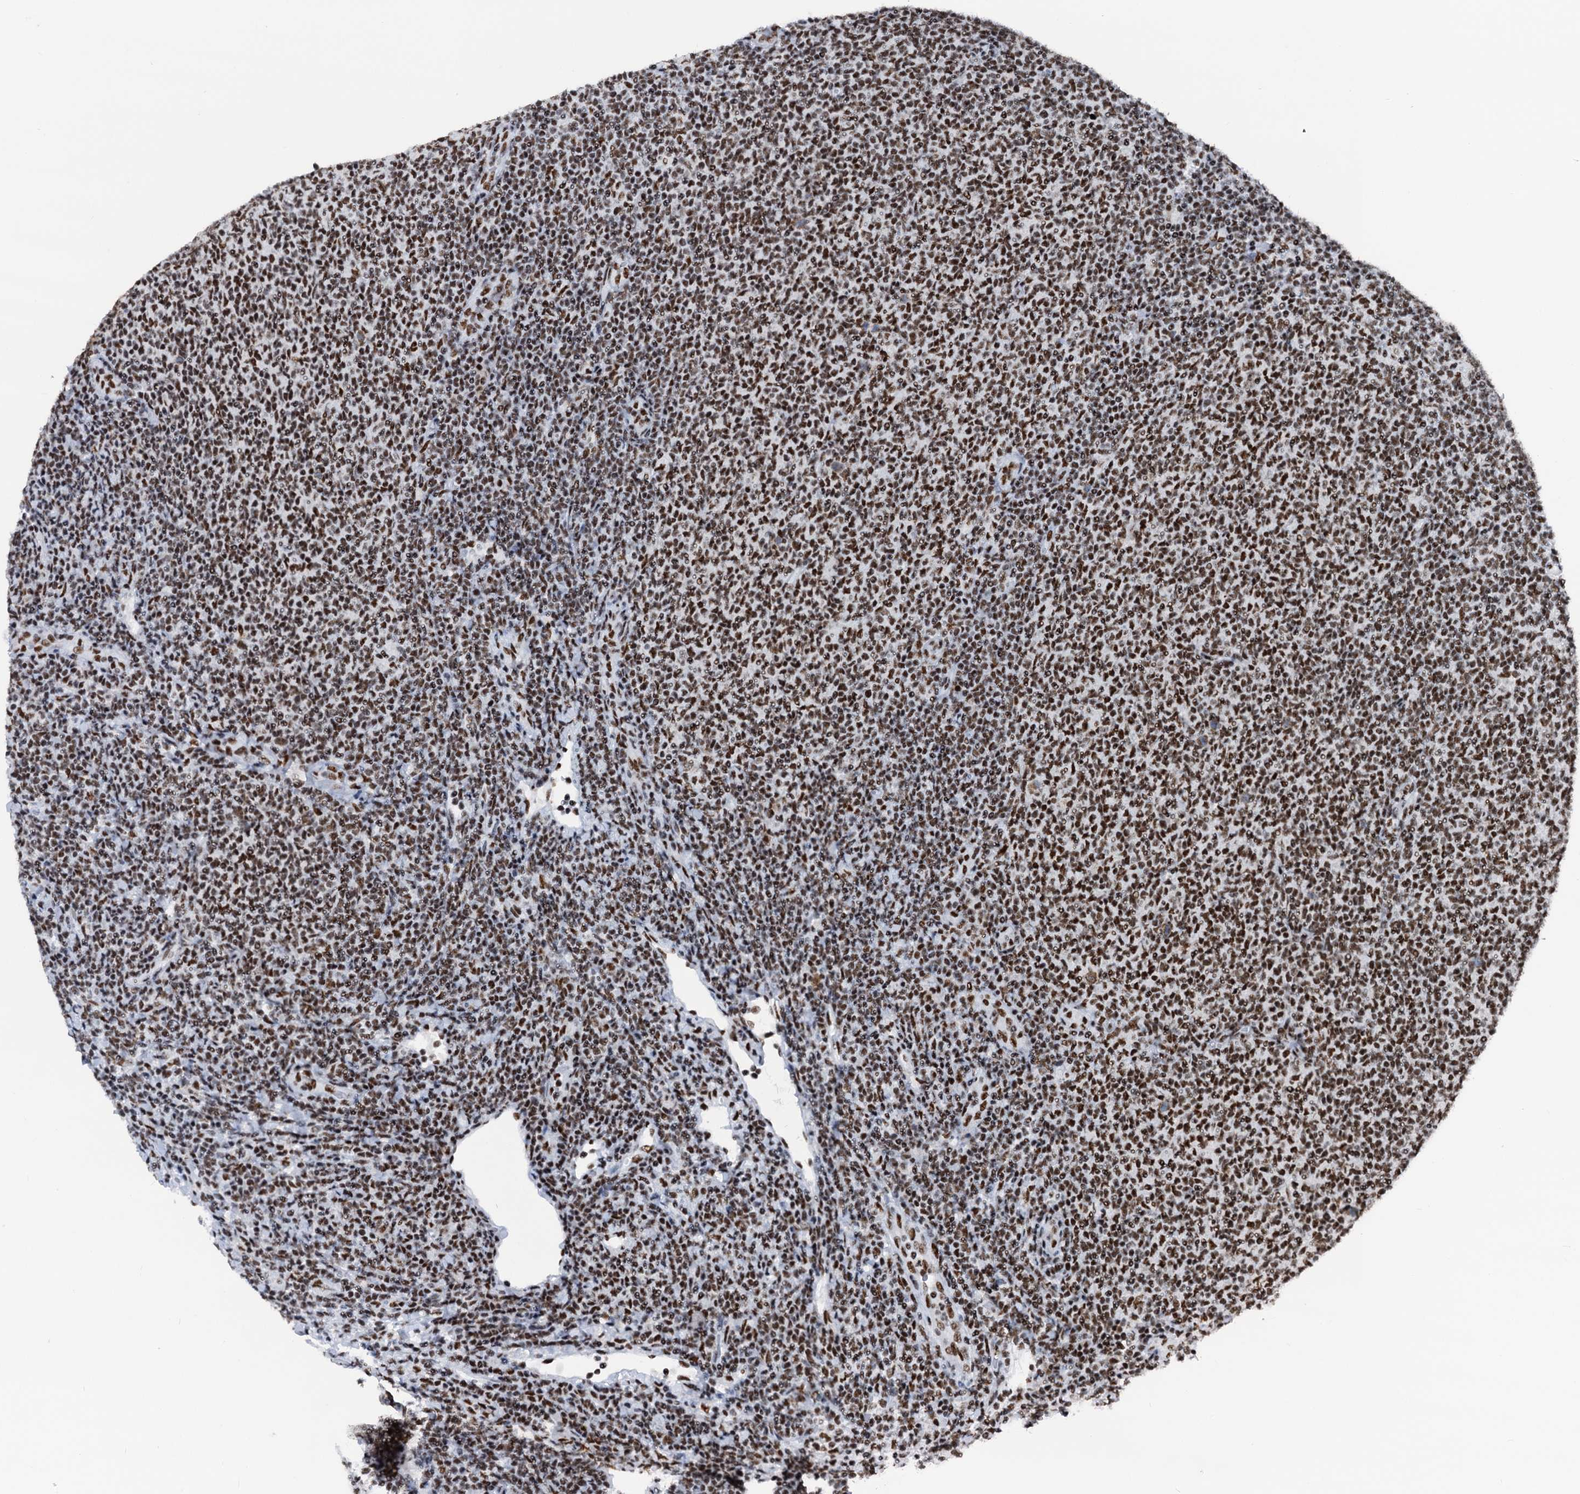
{"staining": {"intensity": "moderate", "quantity": ">75%", "location": "nuclear"}, "tissue": "lymphoma", "cell_type": "Tumor cells", "image_type": "cancer", "snomed": [{"axis": "morphology", "description": "Malignant lymphoma, non-Hodgkin's type, Low grade"}, {"axis": "topography", "description": "Lymph node"}], "caption": "Lymphoma tissue exhibits moderate nuclear expression in about >75% of tumor cells The staining was performed using DAB (3,3'-diaminobenzidine) to visualize the protein expression in brown, while the nuclei were stained in blue with hematoxylin (Magnification: 20x).", "gene": "DDX23", "patient": {"sex": "male", "age": 66}}